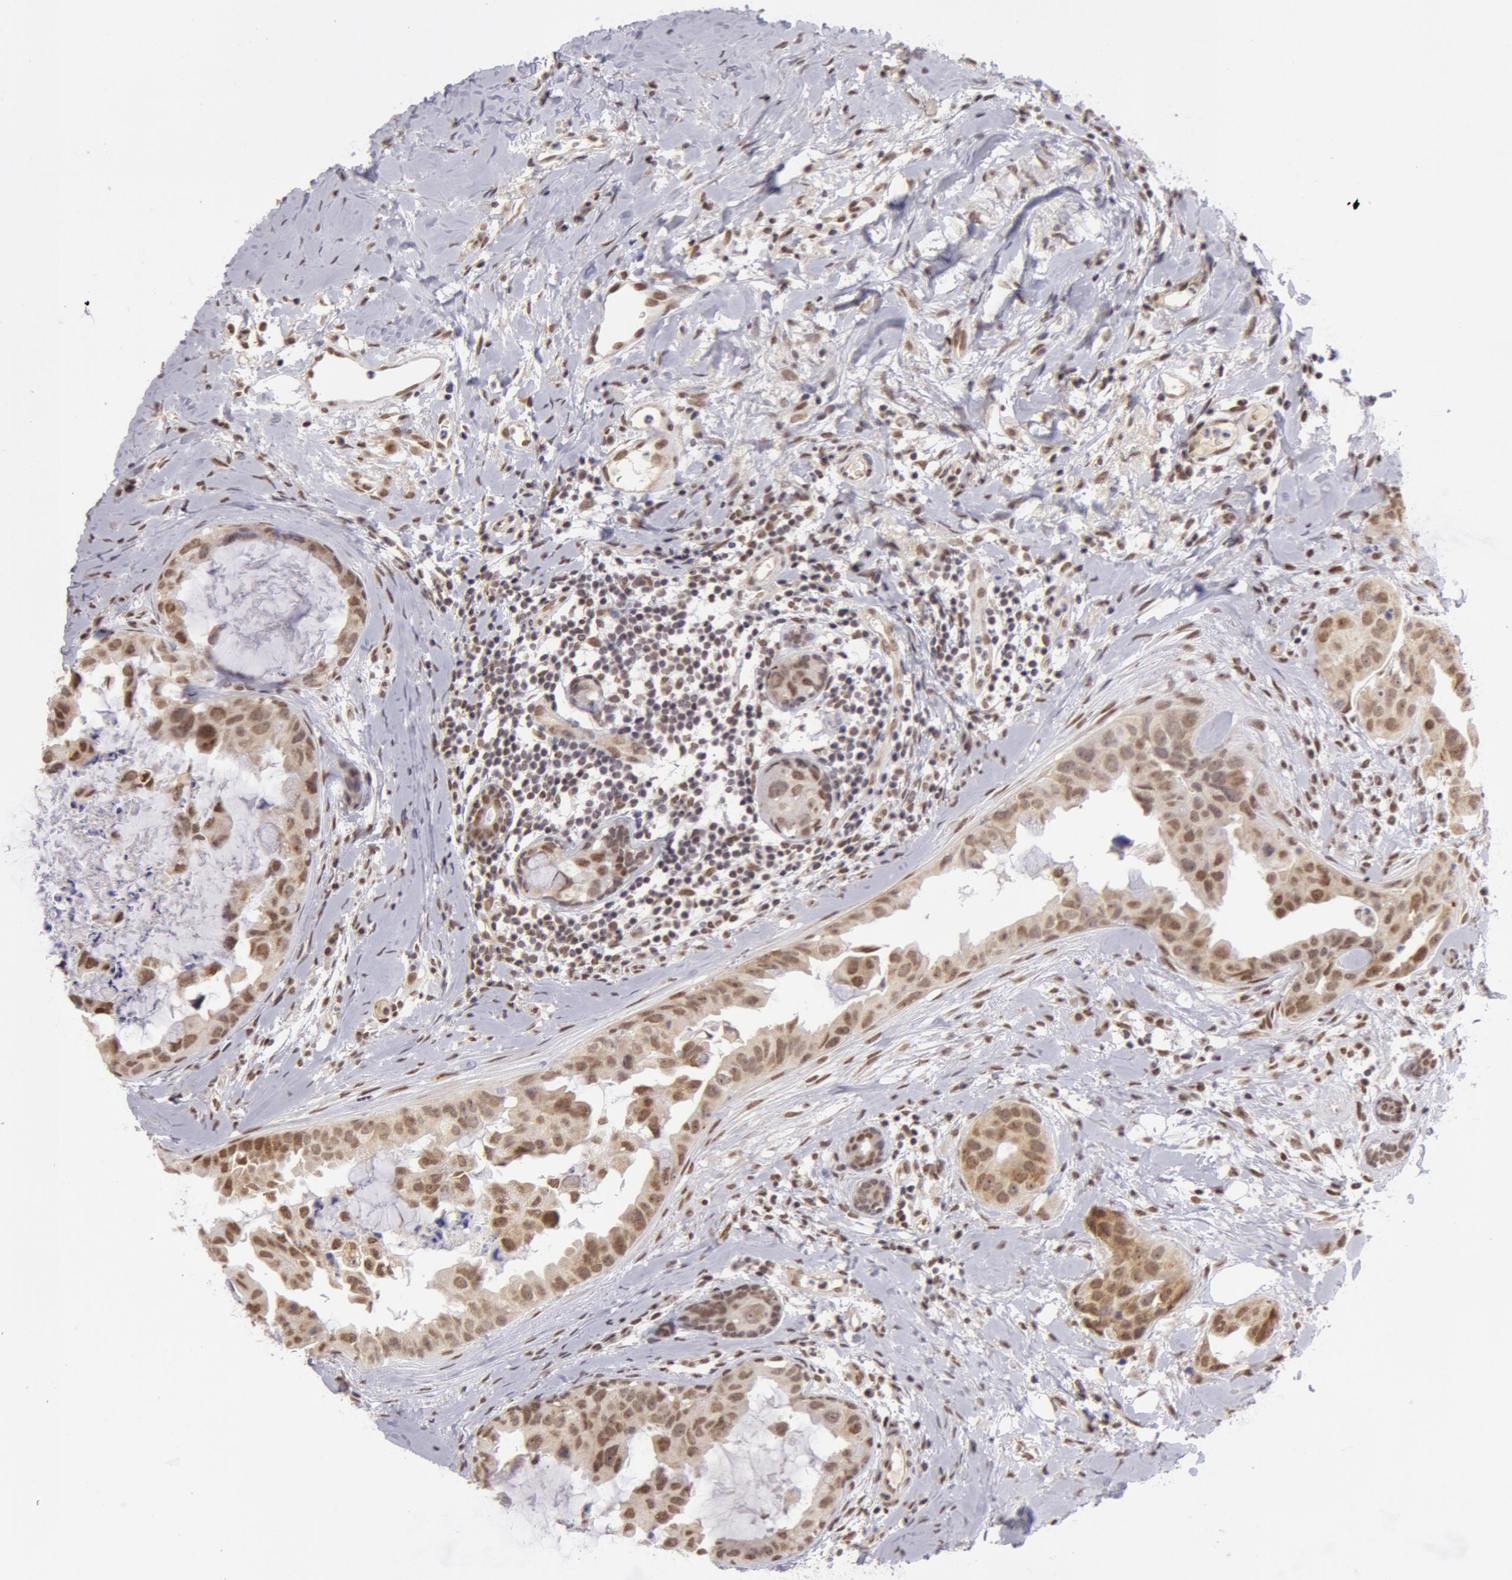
{"staining": {"intensity": "moderate", "quantity": "25%-75%", "location": "cytoplasmic/membranous,nuclear"}, "tissue": "breast cancer", "cell_type": "Tumor cells", "image_type": "cancer", "snomed": [{"axis": "morphology", "description": "Duct carcinoma"}, {"axis": "topography", "description": "Breast"}], "caption": "Immunohistochemistry staining of breast cancer (infiltrating ductal carcinoma), which shows medium levels of moderate cytoplasmic/membranous and nuclear staining in about 25%-75% of tumor cells indicating moderate cytoplasmic/membranous and nuclear protein staining. The staining was performed using DAB (brown) for protein detection and nuclei were counterstained in hematoxylin (blue).", "gene": "VRTN", "patient": {"sex": "female", "age": 40}}